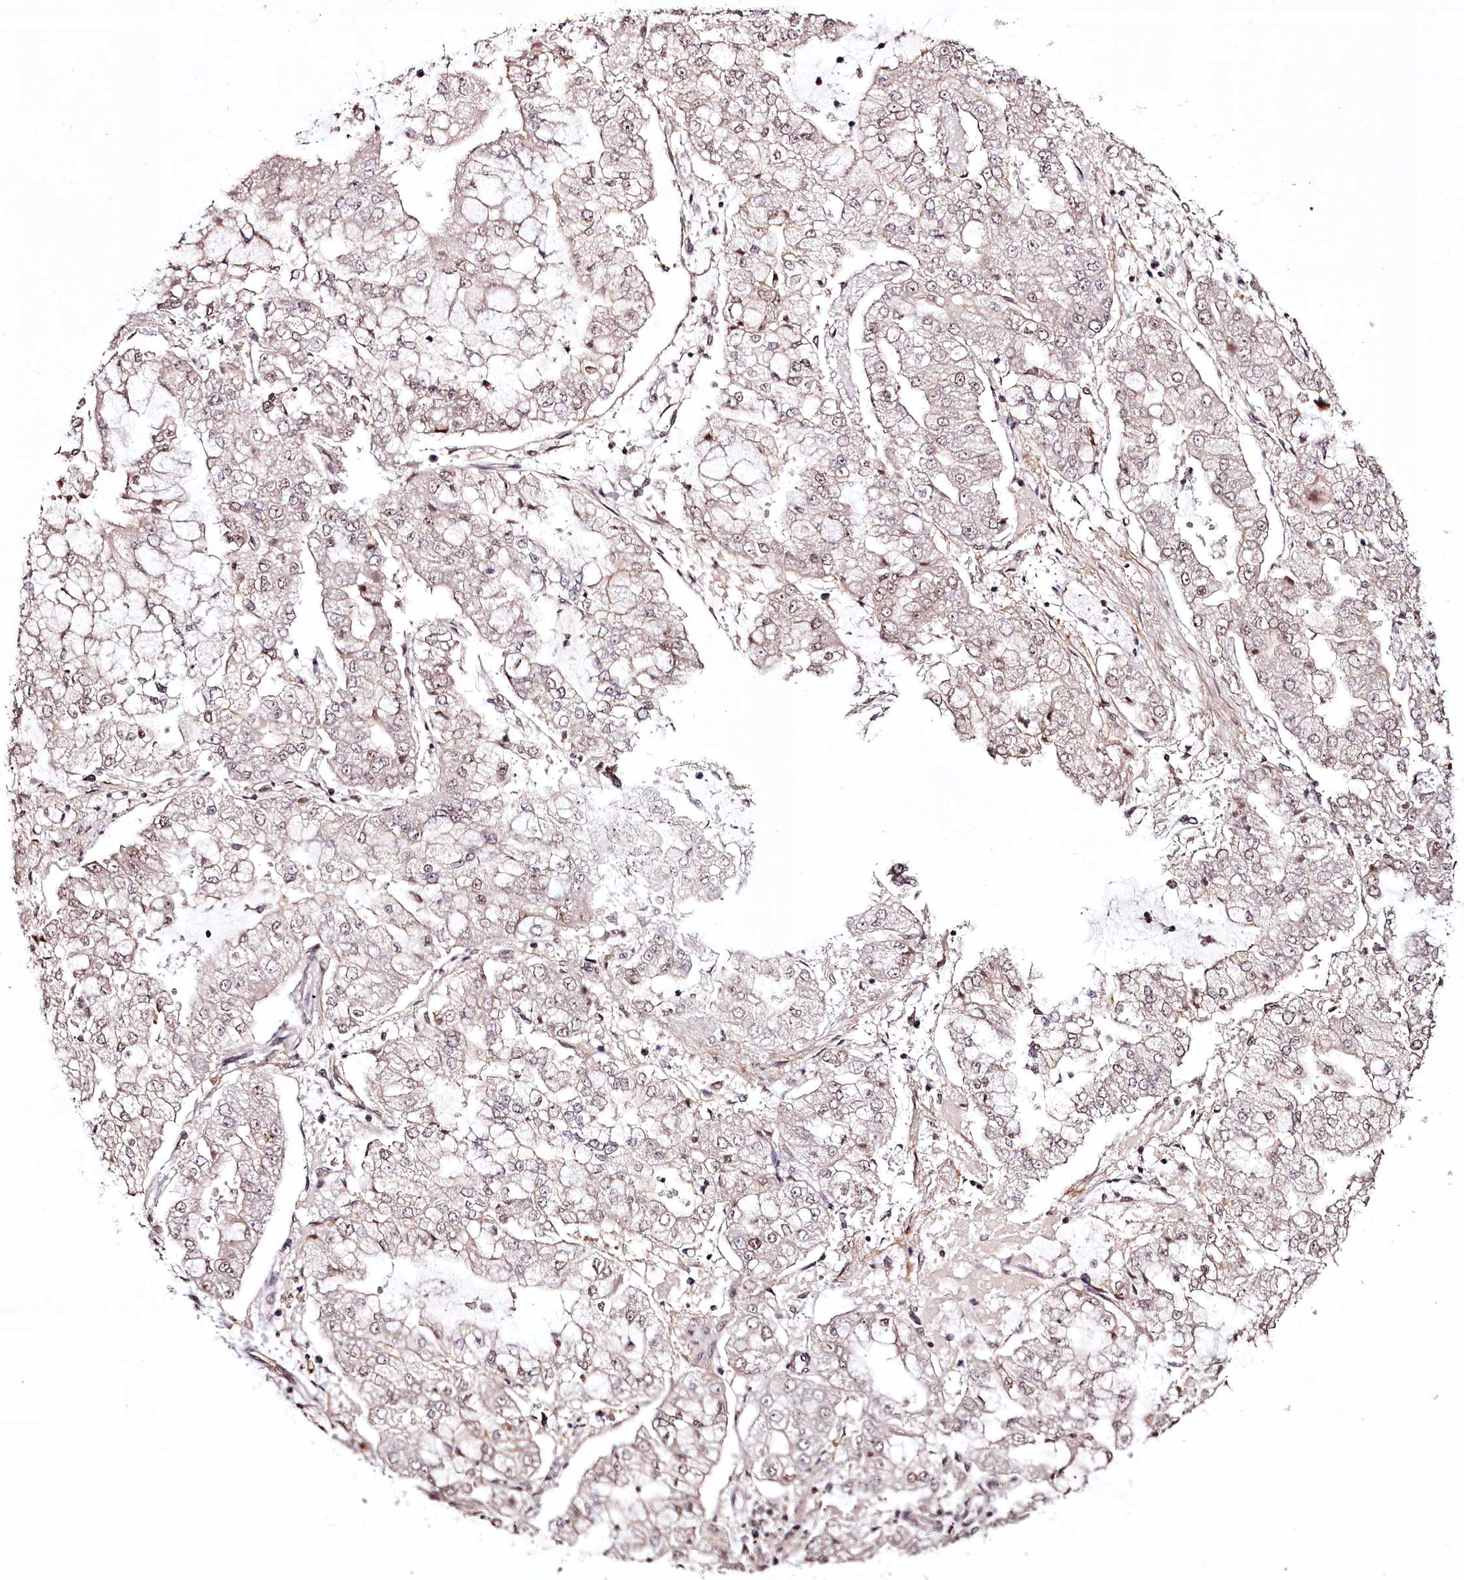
{"staining": {"intensity": "weak", "quantity": "25%-75%", "location": "nuclear"}, "tissue": "stomach cancer", "cell_type": "Tumor cells", "image_type": "cancer", "snomed": [{"axis": "morphology", "description": "Adenocarcinoma, NOS"}, {"axis": "topography", "description": "Stomach"}], "caption": "The immunohistochemical stain labels weak nuclear positivity in tumor cells of adenocarcinoma (stomach) tissue.", "gene": "TTC33", "patient": {"sex": "male", "age": 76}}